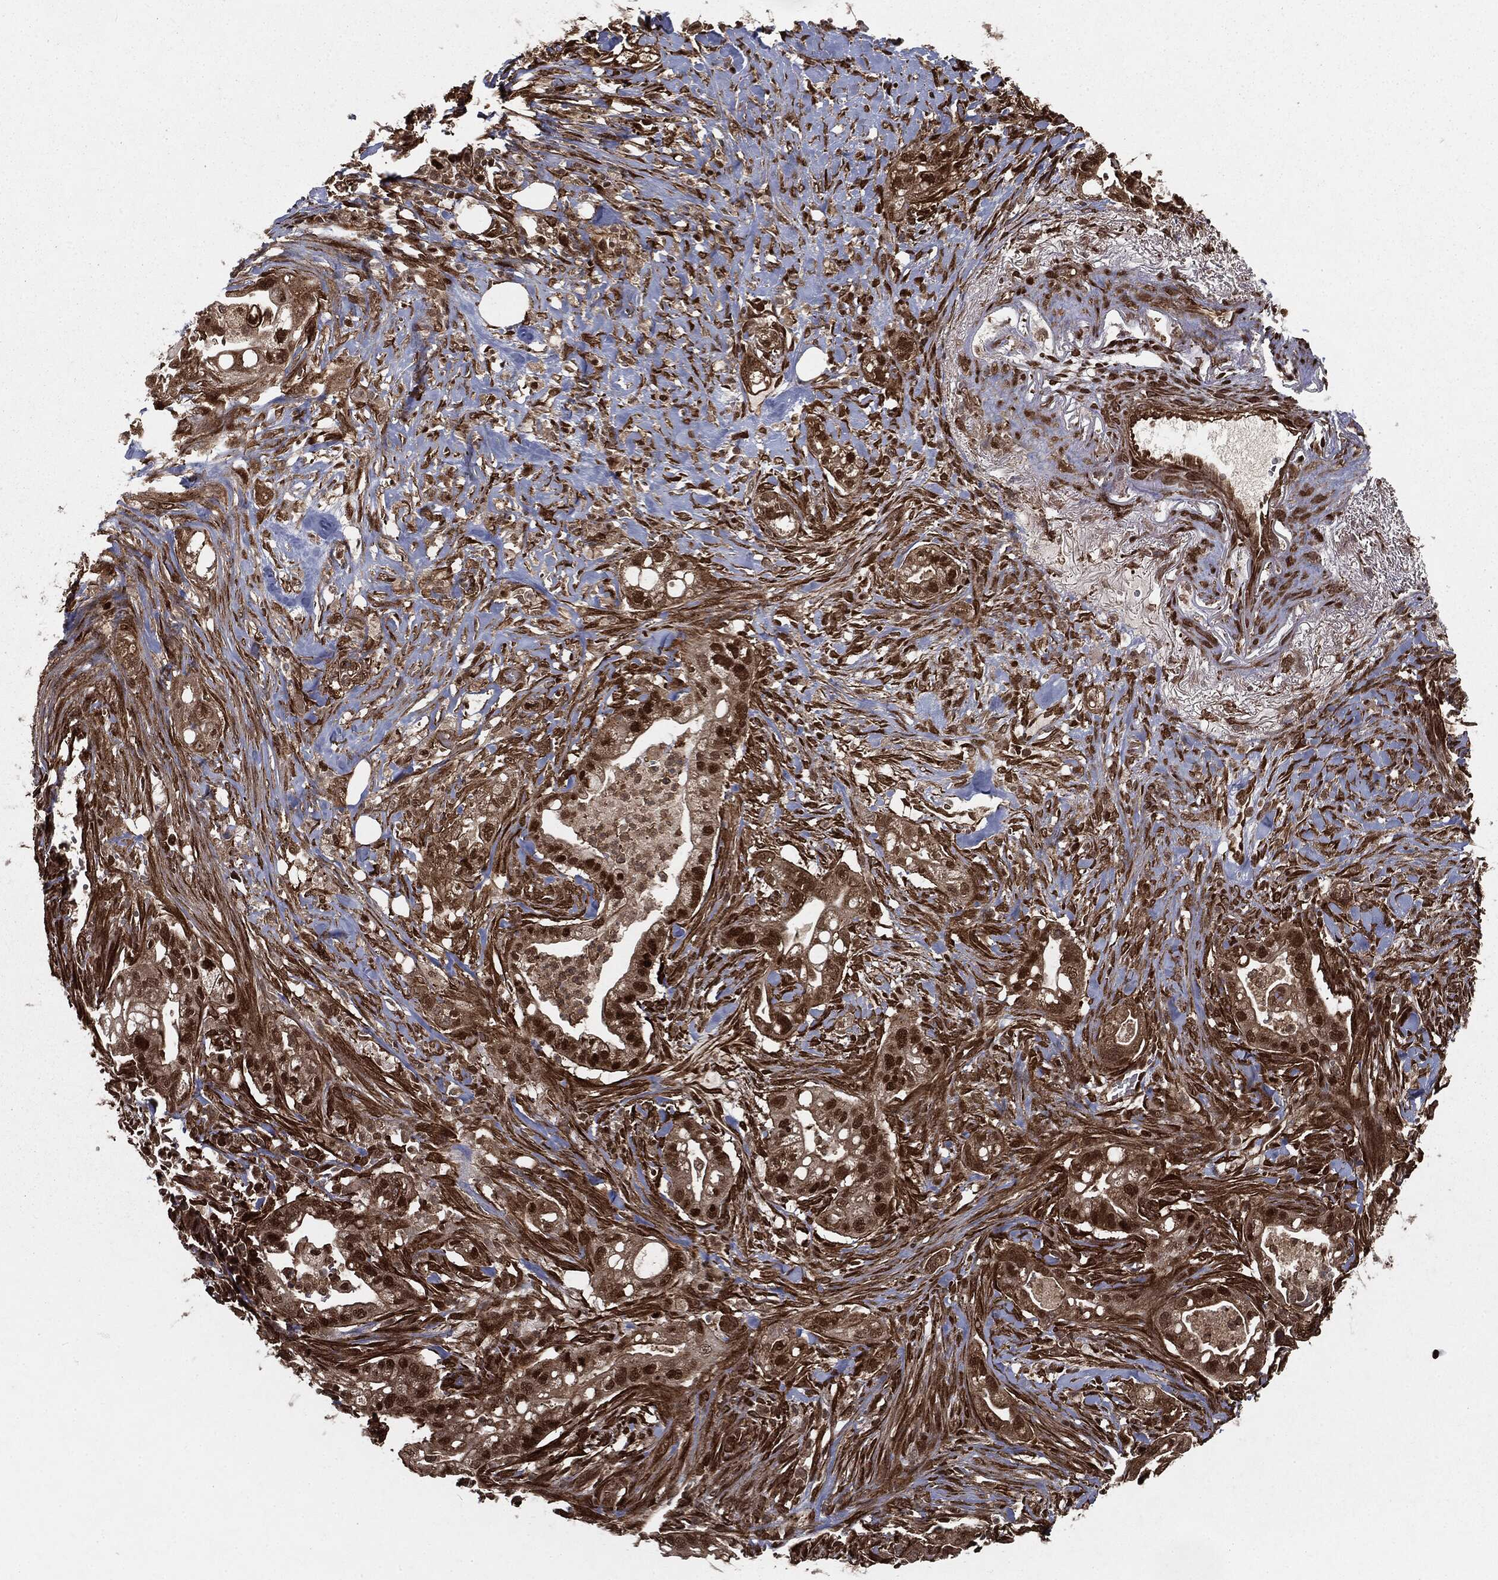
{"staining": {"intensity": "strong", "quantity": ">75%", "location": "cytoplasmic/membranous,nuclear"}, "tissue": "pancreatic cancer", "cell_type": "Tumor cells", "image_type": "cancer", "snomed": [{"axis": "morphology", "description": "Adenocarcinoma, NOS"}, {"axis": "topography", "description": "Pancreas"}], "caption": "A micrograph showing strong cytoplasmic/membranous and nuclear staining in approximately >75% of tumor cells in pancreatic adenocarcinoma, as visualized by brown immunohistochemical staining.", "gene": "RANBP9", "patient": {"sex": "male", "age": 44}}